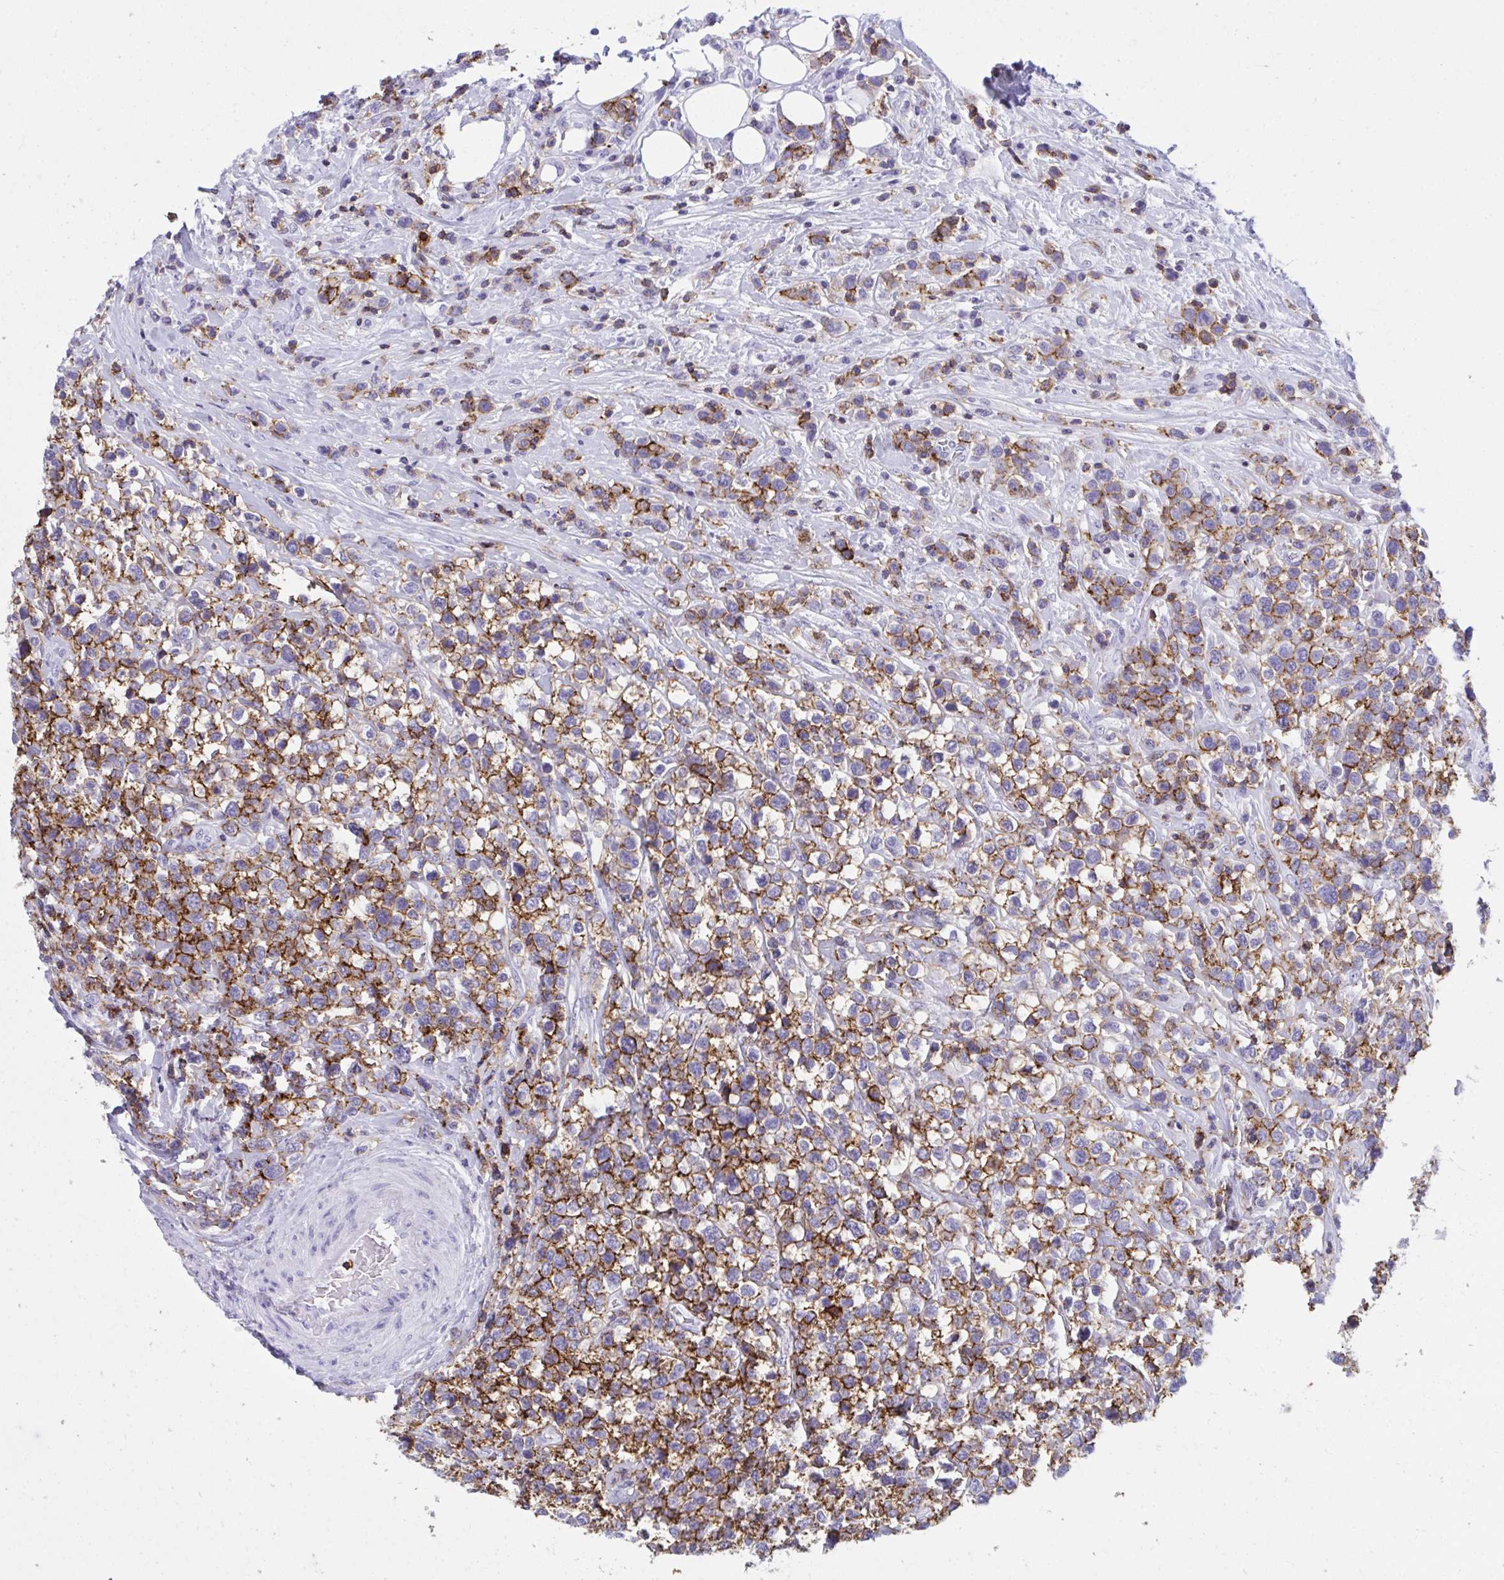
{"staining": {"intensity": "moderate", "quantity": "25%-75%", "location": "cytoplasmic/membranous"}, "tissue": "lymphoma", "cell_type": "Tumor cells", "image_type": "cancer", "snomed": [{"axis": "morphology", "description": "Malignant lymphoma, non-Hodgkin's type, High grade"}, {"axis": "topography", "description": "Soft tissue"}], "caption": "An image of human lymphoma stained for a protein exhibits moderate cytoplasmic/membranous brown staining in tumor cells.", "gene": "SPN", "patient": {"sex": "female", "age": 56}}